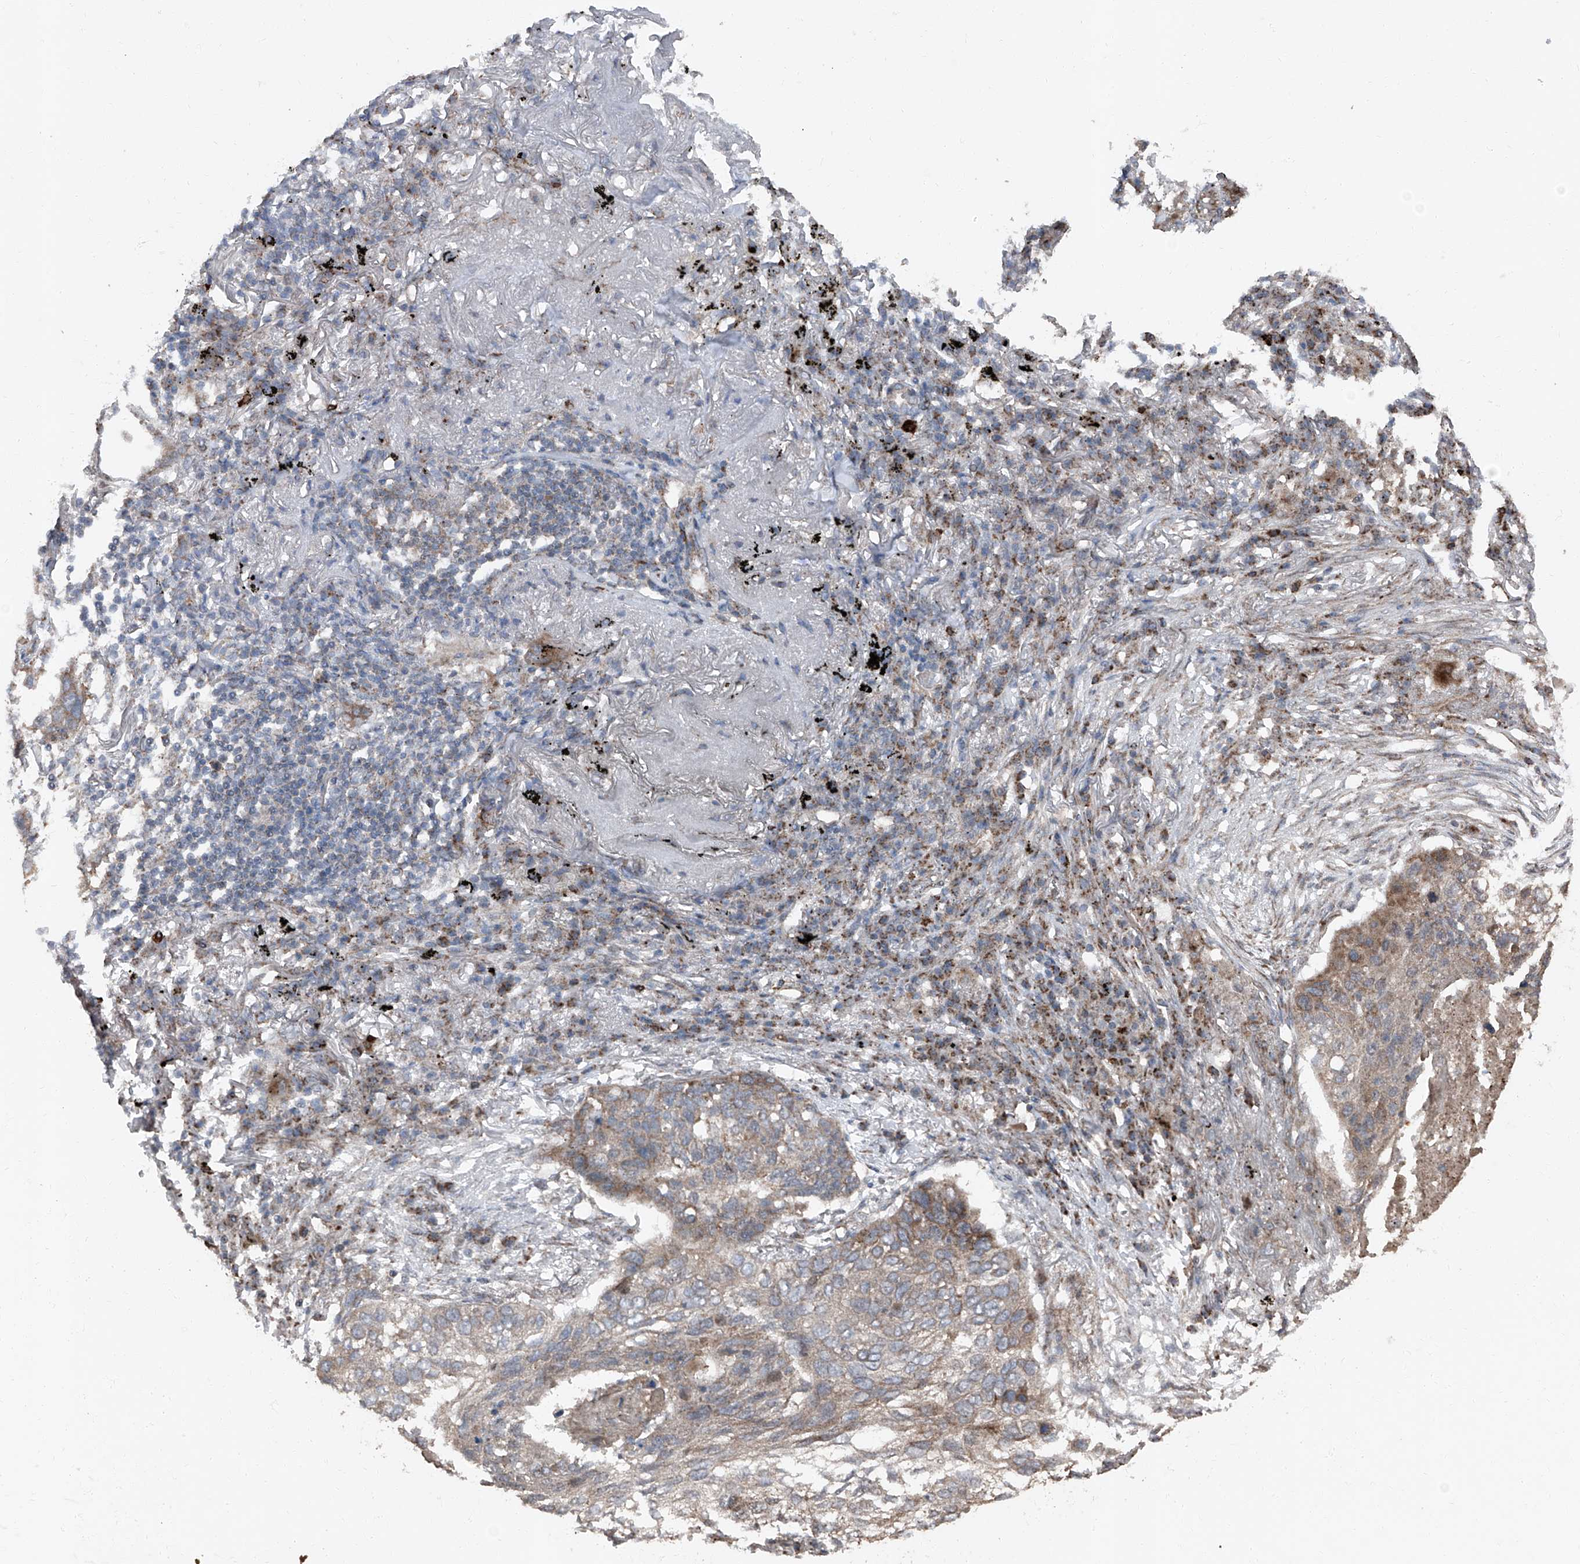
{"staining": {"intensity": "weak", "quantity": "25%-75%", "location": "cytoplasmic/membranous"}, "tissue": "lung cancer", "cell_type": "Tumor cells", "image_type": "cancer", "snomed": [{"axis": "morphology", "description": "Squamous cell carcinoma, NOS"}, {"axis": "topography", "description": "Lung"}], "caption": "Weak cytoplasmic/membranous staining is identified in about 25%-75% of tumor cells in squamous cell carcinoma (lung). (Stains: DAB (3,3'-diaminobenzidine) in brown, nuclei in blue, Microscopy: brightfield microscopy at high magnification).", "gene": "LIMK1", "patient": {"sex": "female", "age": 63}}